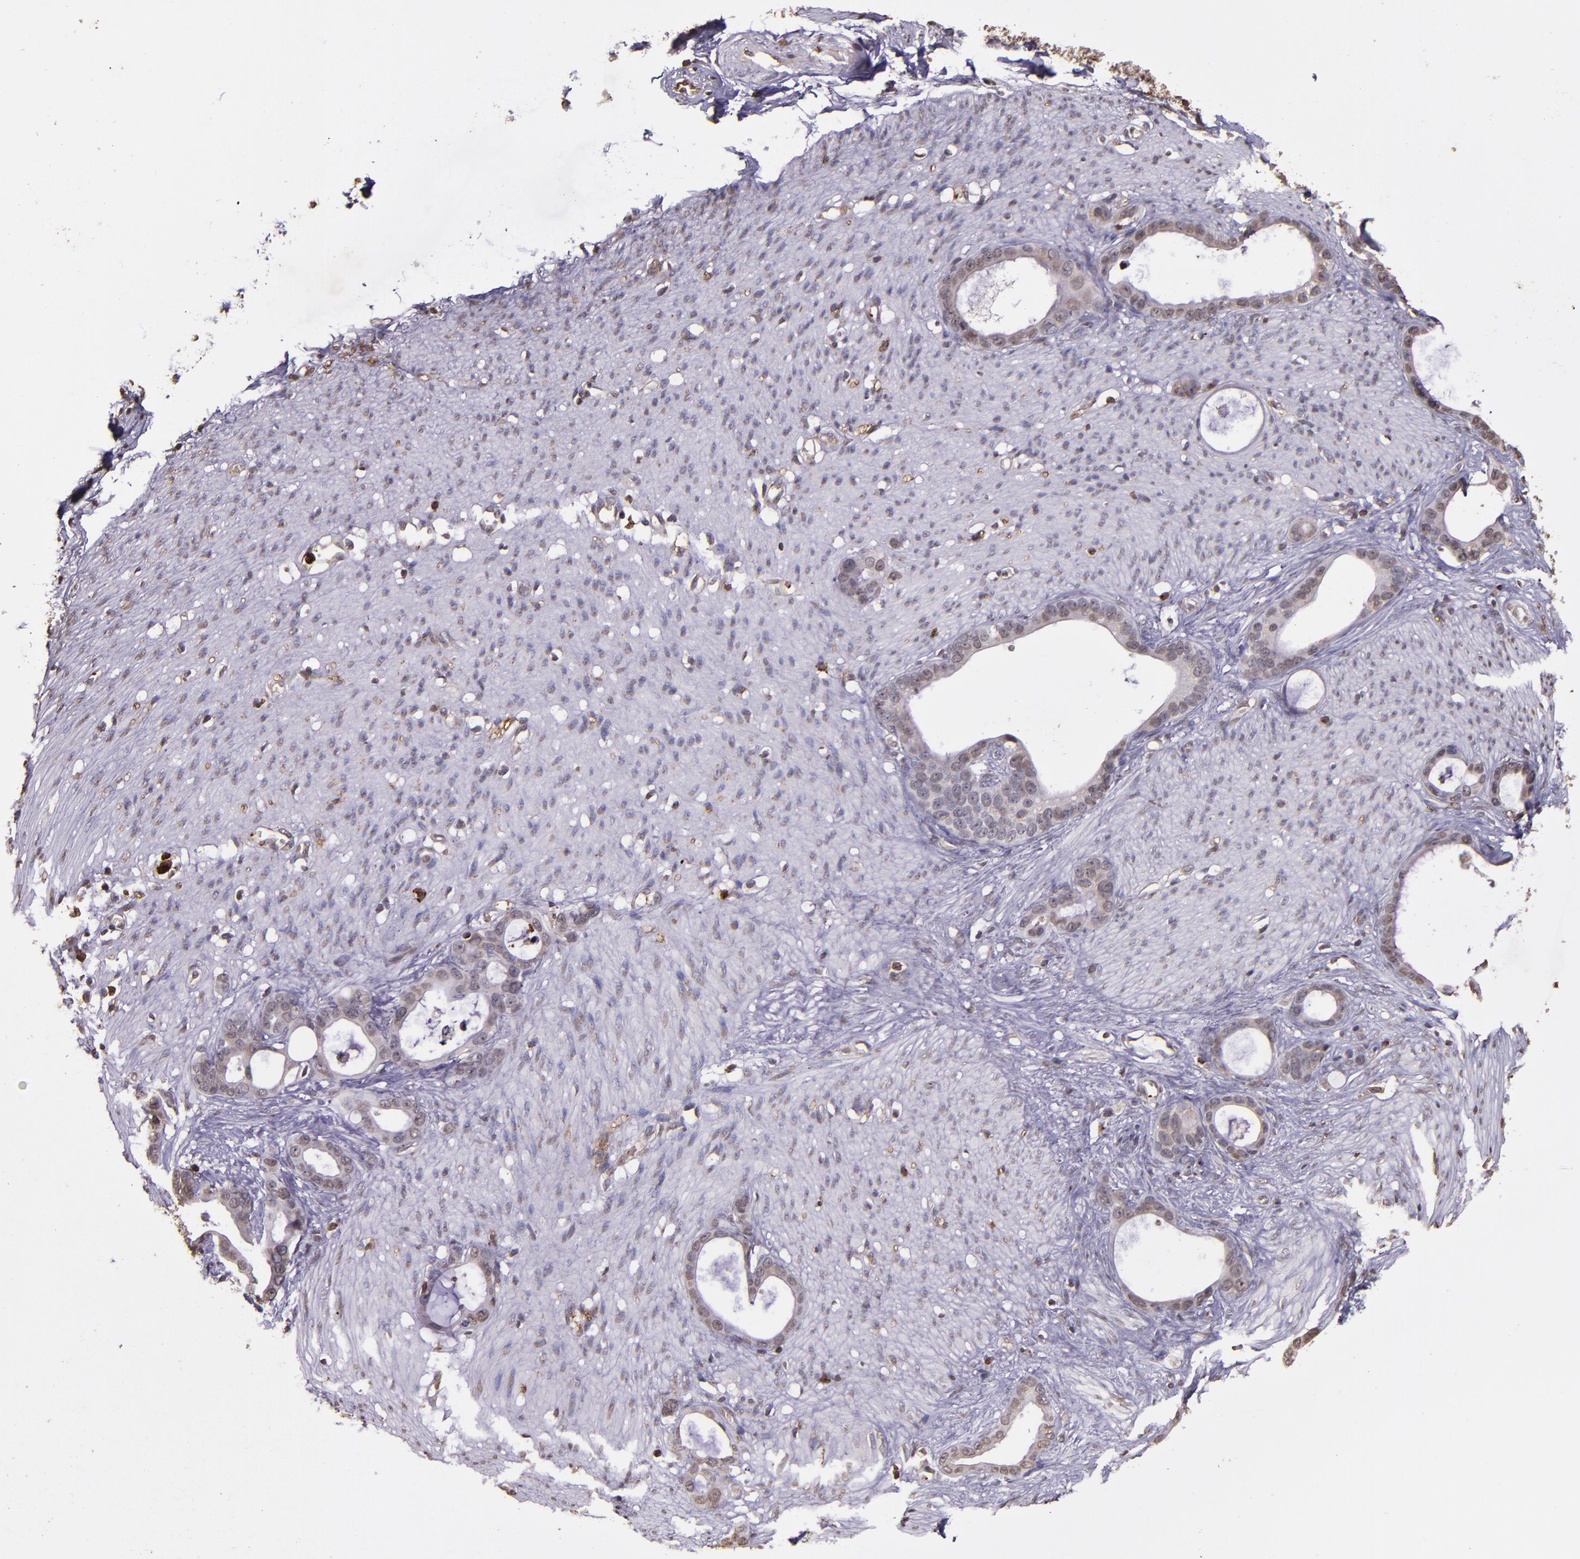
{"staining": {"intensity": "moderate", "quantity": ">75%", "location": "cytoplasmic/membranous"}, "tissue": "stomach cancer", "cell_type": "Tumor cells", "image_type": "cancer", "snomed": [{"axis": "morphology", "description": "Adenocarcinoma, NOS"}, {"axis": "topography", "description": "Stomach"}], "caption": "Immunohistochemical staining of stomach cancer (adenocarcinoma) displays medium levels of moderate cytoplasmic/membranous protein expression in about >75% of tumor cells. Immunohistochemistry (ihc) stains the protein of interest in brown and the nuclei are stained blue.", "gene": "SLC2A3", "patient": {"sex": "female", "age": 75}}